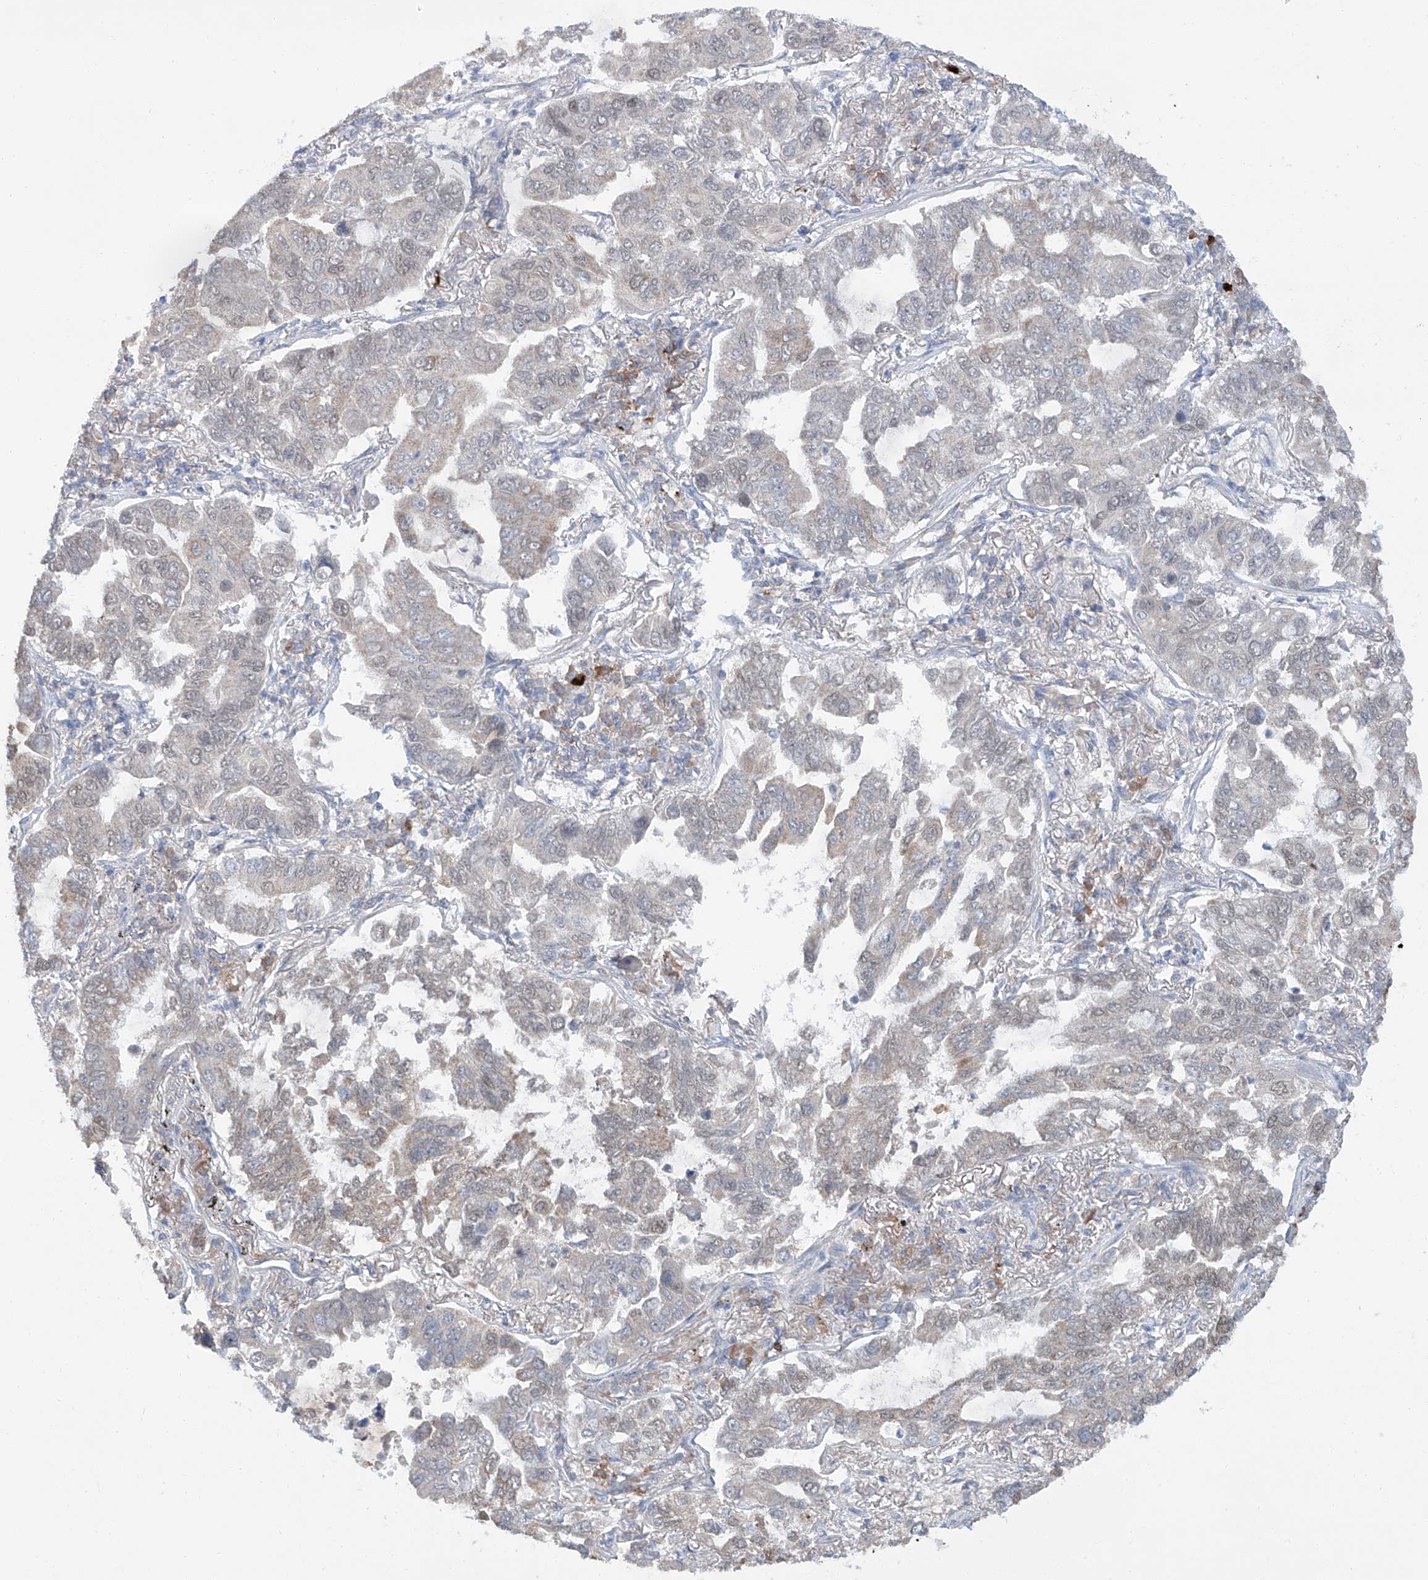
{"staining": {"intensity": "negative", "quantity": "none", "location": "none"}, "tissue": "lung cancer", "cell_type": "Tumor cells", "image_type": "cancer", "snomed": [{"axis": "morphology", "description": "Adenocarcinoma, NOS"}, {"axis": "topography", "description": "Lung"}], "caption": "This is an immunohistochemistry (IHC) histopathology image of human lung cancer. There is no expression in tumor cells.", "gene": "SIX4", "patient": {"sex": "male", "age": 64}}